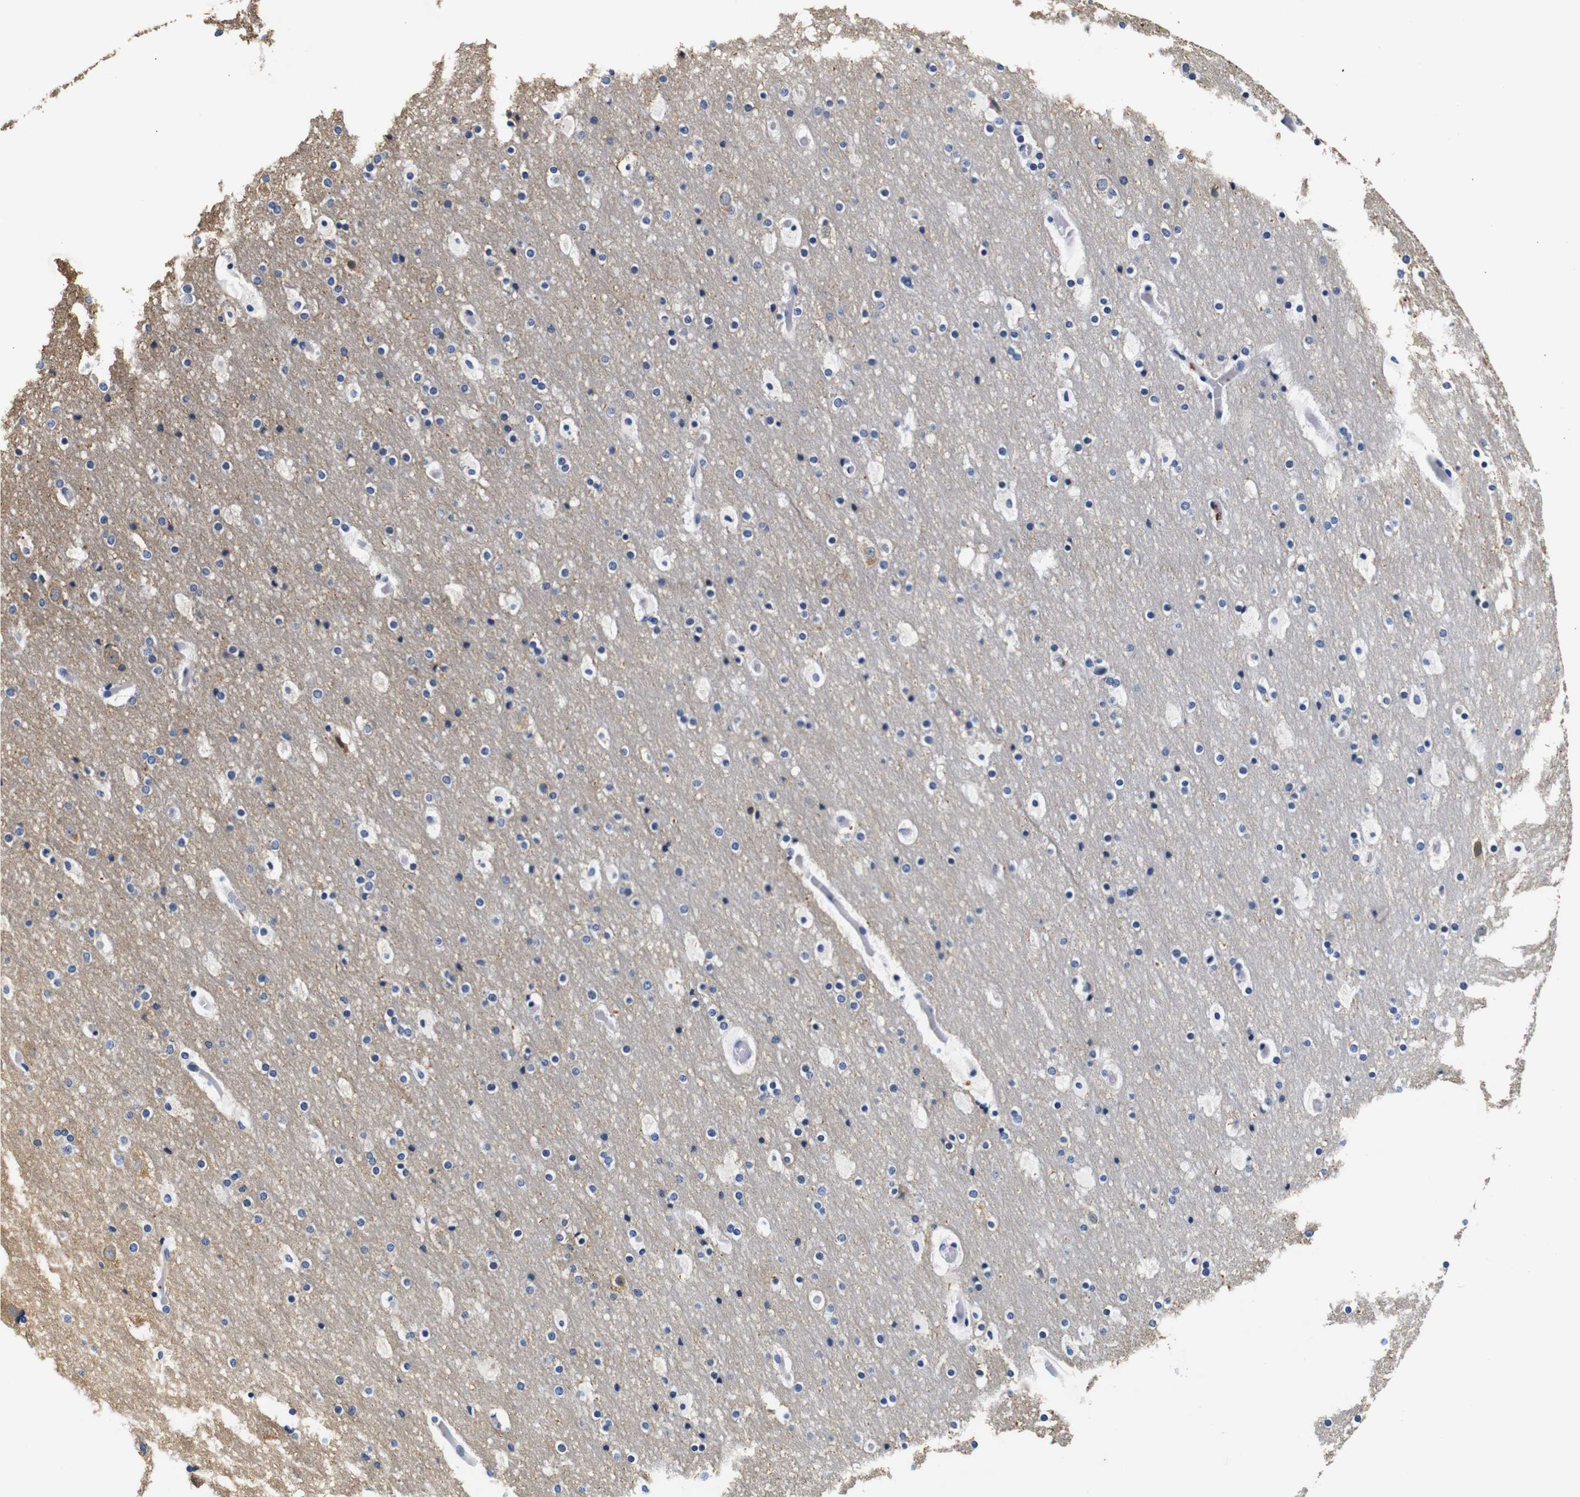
{"staining": {"intensity": "negative", "quantity": "none", "location": "none"}, "tissue": "cerebral cortex", "cell_type": "Endothelial cells", "image_type": "normal", "snomed": [{"axis": "morphology", "description": "Normal tissue, NOS"}, {"axis": "topography", "description": "Cerebral cortex"}], "caption": "High magnification brightfield microscopy of unremarkable cerebral cortex stained with DAB (brown) and counterstained with hematoxylin (blue): endothelial cells show no significant expression.", "gene": "GP1BA", "patient": {"sex": "male", "age": 57}}